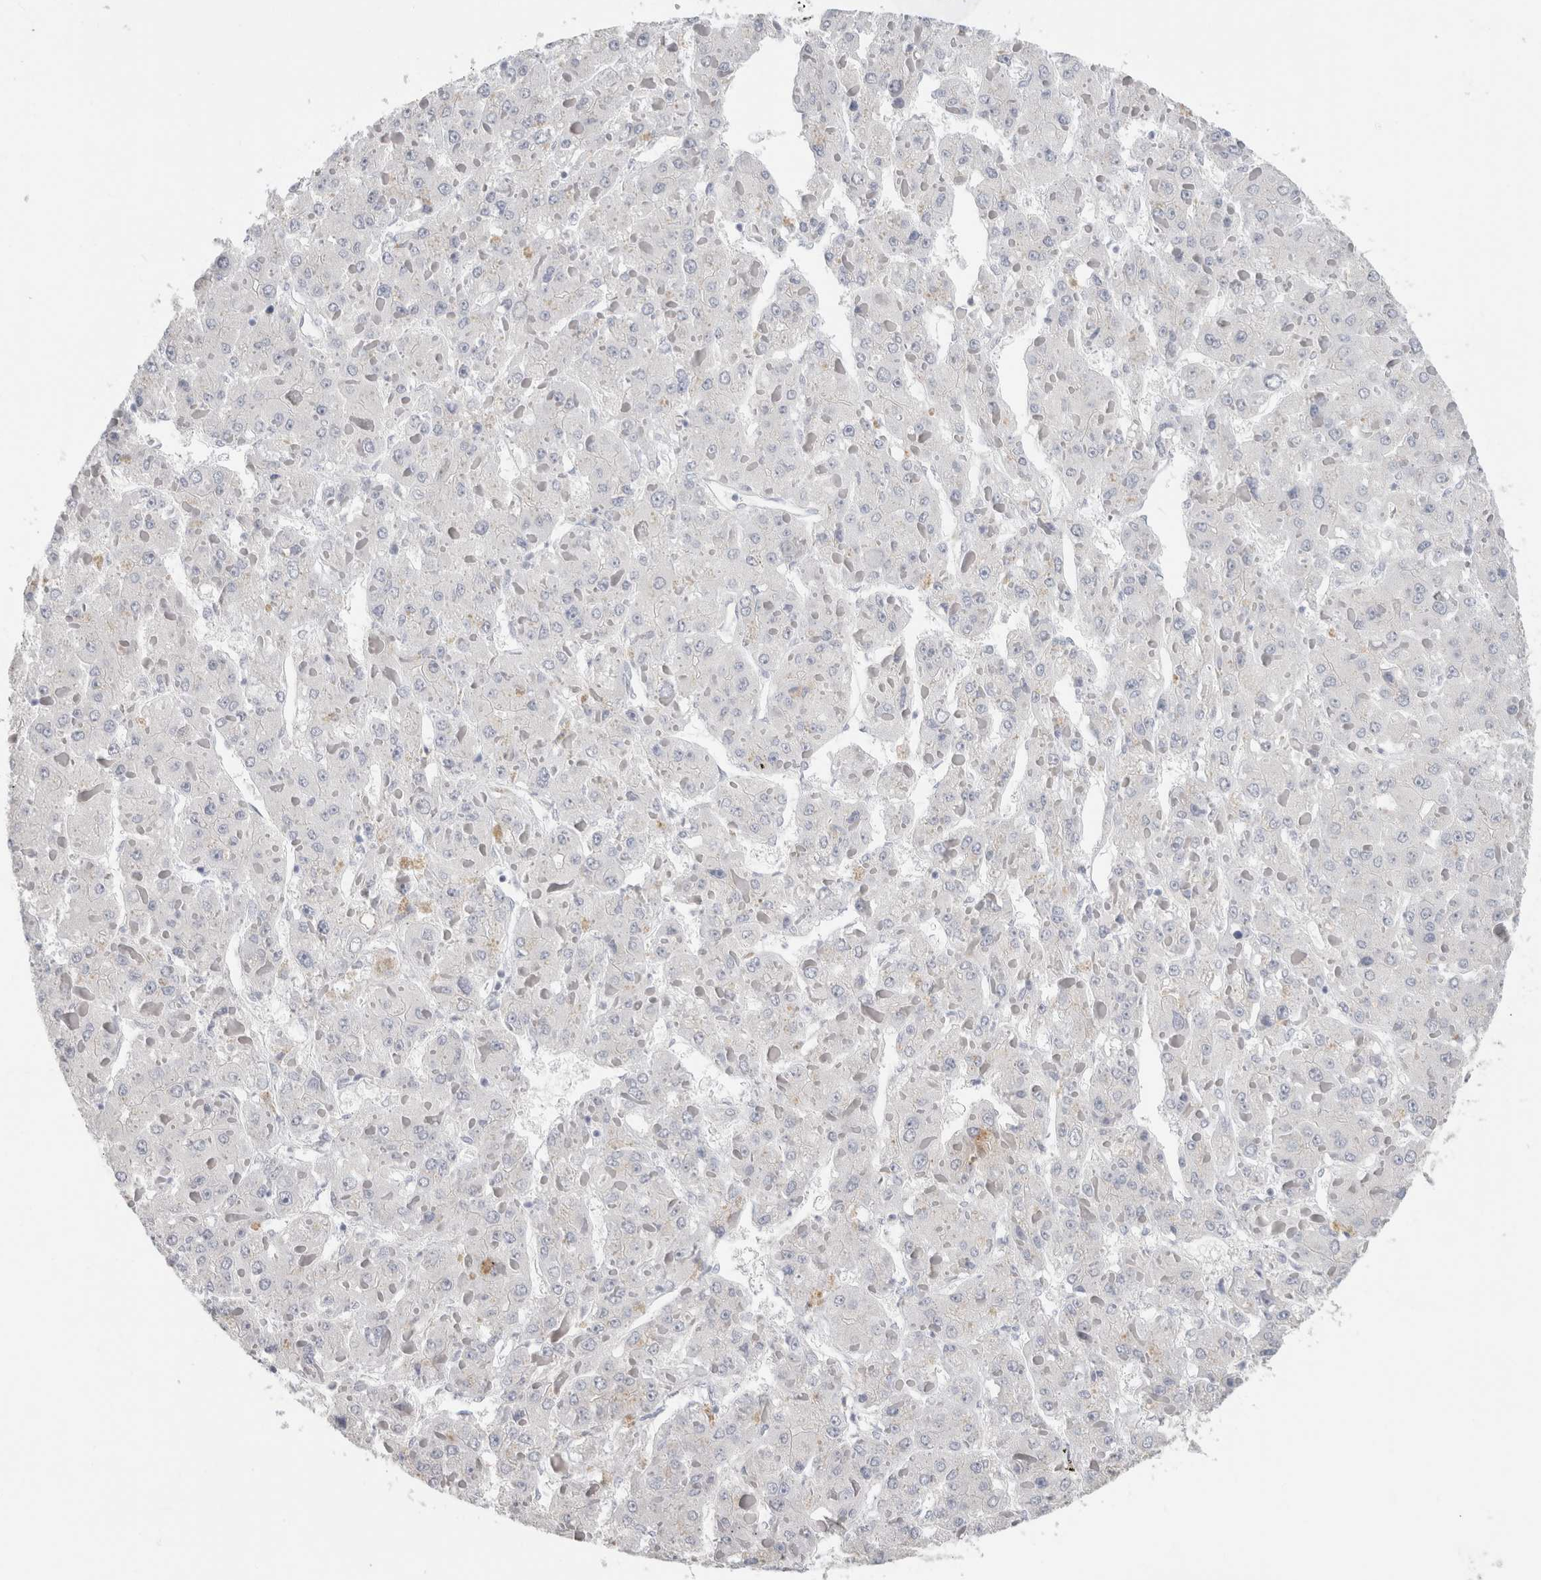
{"staining": {"intensity": "negative", "quantity": "none", "location": "none"}, "tissue": "liver cancer", "cell_type": "Tumor cells", "image_type": "cancer", "snomed": [{"axis": "morphology", "description": "Carcinoma, Hepatocellular, NOS"}, {"axis": "topography", "description": "Liver"}], "caption": "Immunohistochemistry (IHC) of human hepatocellular carcinoma (liver) displays no expression in tumor cells.", "gene": "BCAN", "patient": {"sex": "female", "age": 73}}